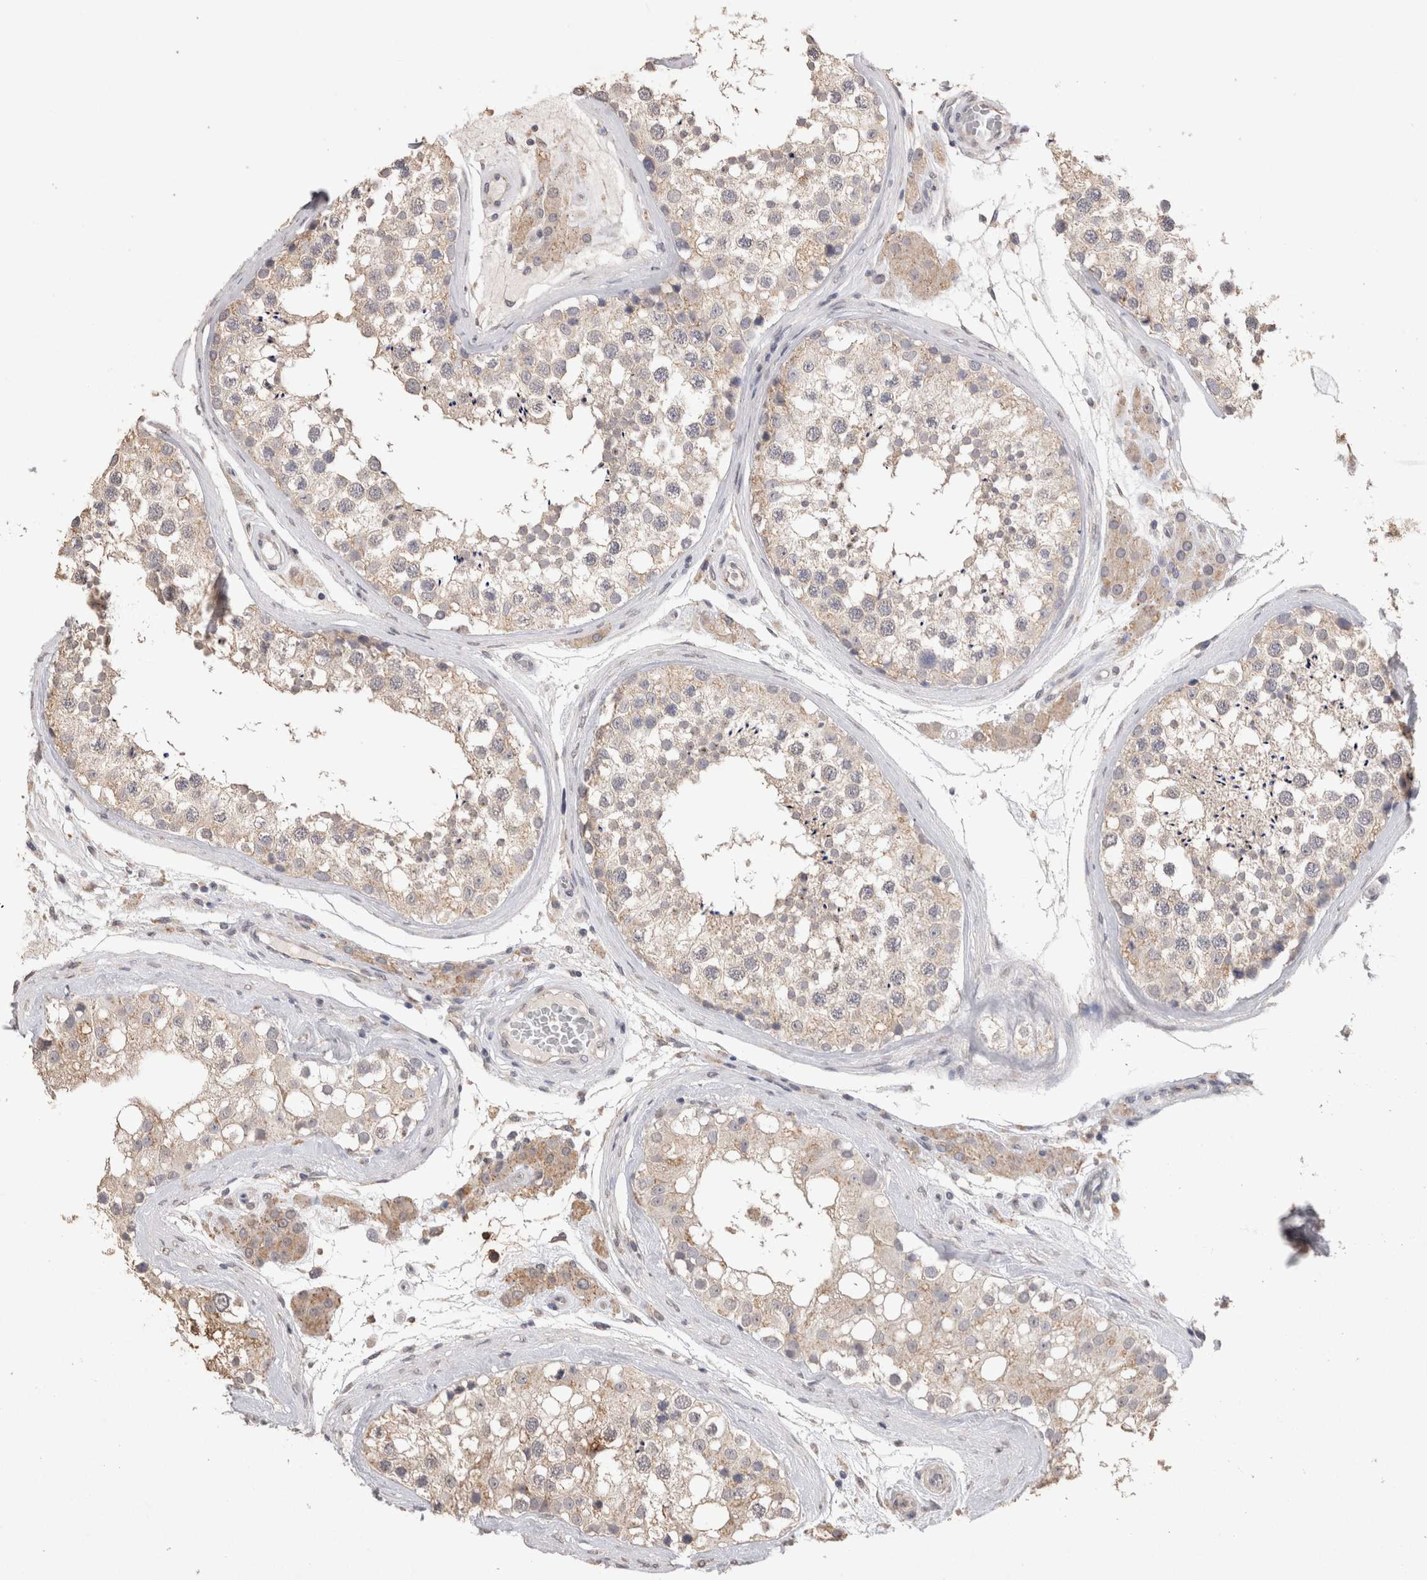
{"staining": {"intensity": "weak", "quantity": "<25%", "location": "cytoplasmic/membranous"}, "tissue": "testis", "cell_type": "Cells in seminiferous ducts", "image_type": "normal", "snomed": [{"axis": "morphology", "description": "Normal tissue, NOS"}, {"axis": "topography", "description": "Testis"}], "caption": "This photomicrograph is of benign testis stained with immunohistochemistry (IHC) to label a protein in brown with the nuclei are counter-stained blue. There is no expression in cells in seminiferous ducts.", "gene": "CDH6", "patient": {"sex": "male", "age": 46}}